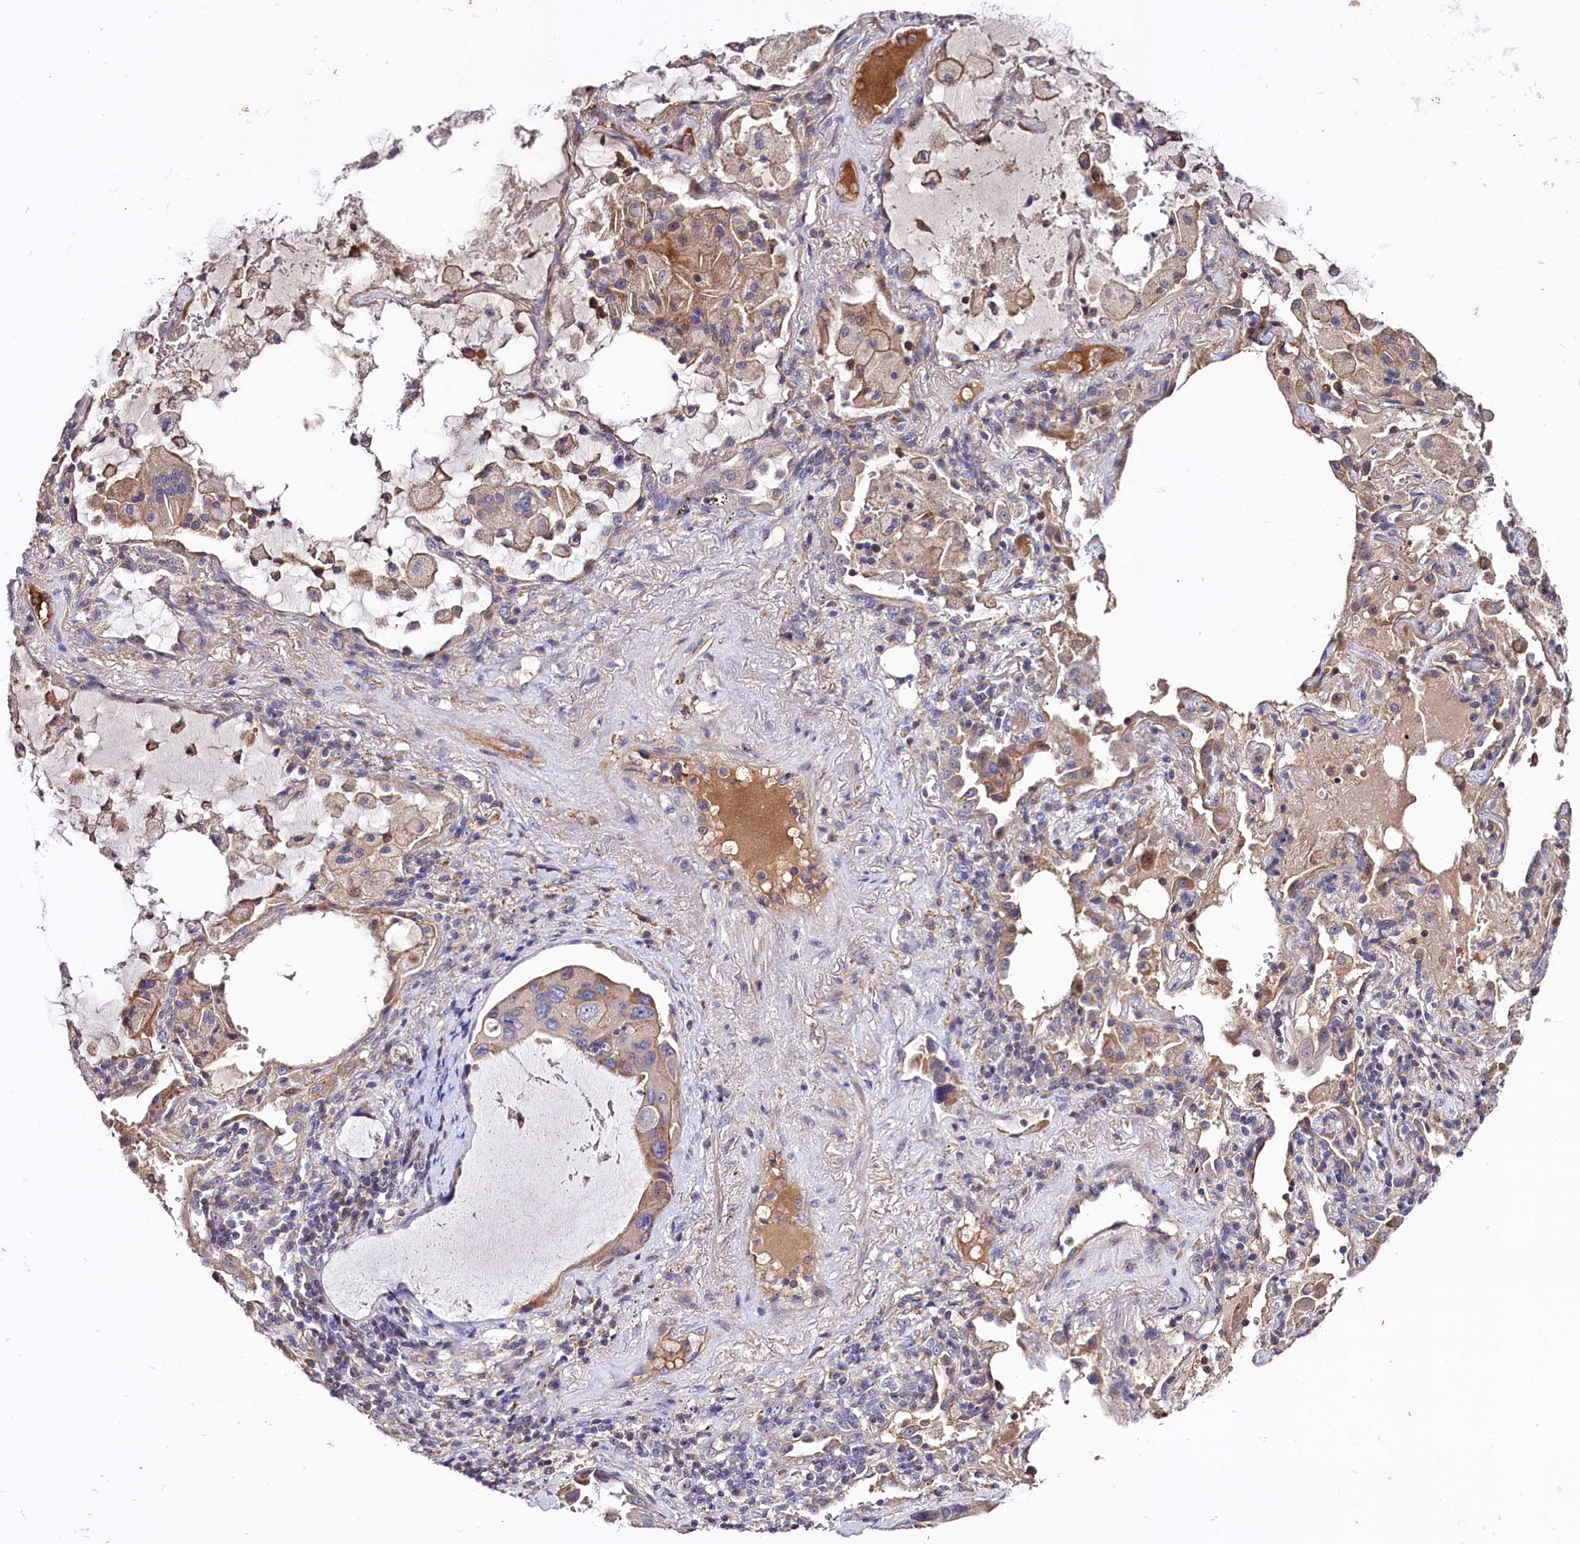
{"staining": {"intensity": "moderate", "quantity": ">75%", "location": "cytoplasmic/membranous"}, "tissue": "lung cancer", "cell_type": "Tumor cells", "image_type": "cancer", "snomed": [{"axis": "morphology", "description": "Squamous cell carcinoma, NOS"}, {"axis": "topography", "description": "Lung"}], "caption": "Squamous cell carcinoma (lung) tissue shows moderate cytoplasmic/membranous positivity in approximately >75% of tumor cells, visualized by immunohistochemistry.", "gene": "RPUSD3", "patient": {"sex": "female", "age": 73}}